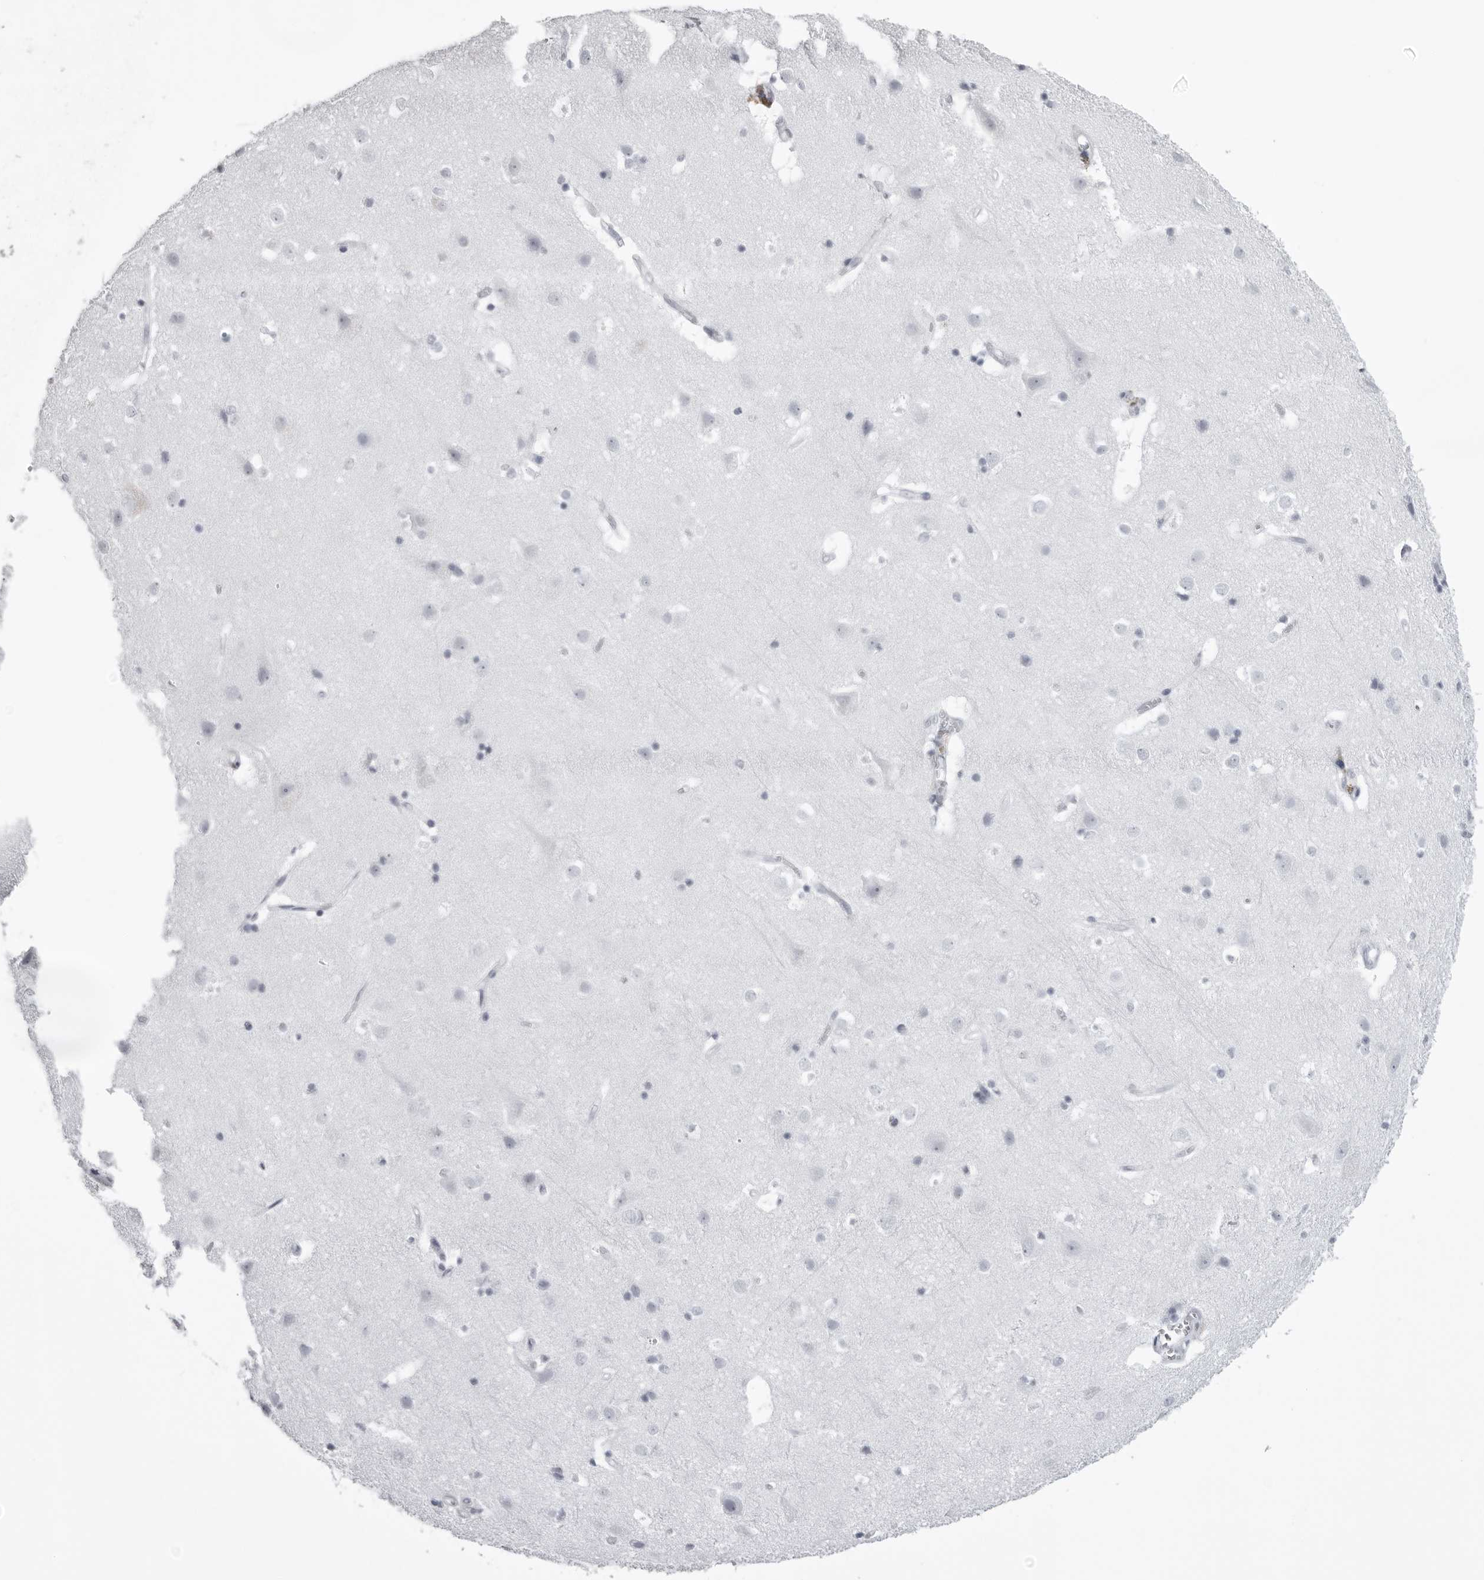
{"staining": {"intensity": "negative", "quantity": "none", "location": "none"}, "tissue": "cerebral cortex", "cell_type": "Endothelial cells", "image_type": "normal", "snomed": [{"axis": "morphology", "description": "Normal tissue, NOS"}, {"axis": "topography", "description": "Cerebral cortex"}], "caption": "Cerebral cortex was stained to show a protein in brown. There is no significant positivity in endothelial cells.", "gene": "UROD", "patient": {"sex": "male", "age": 54}}